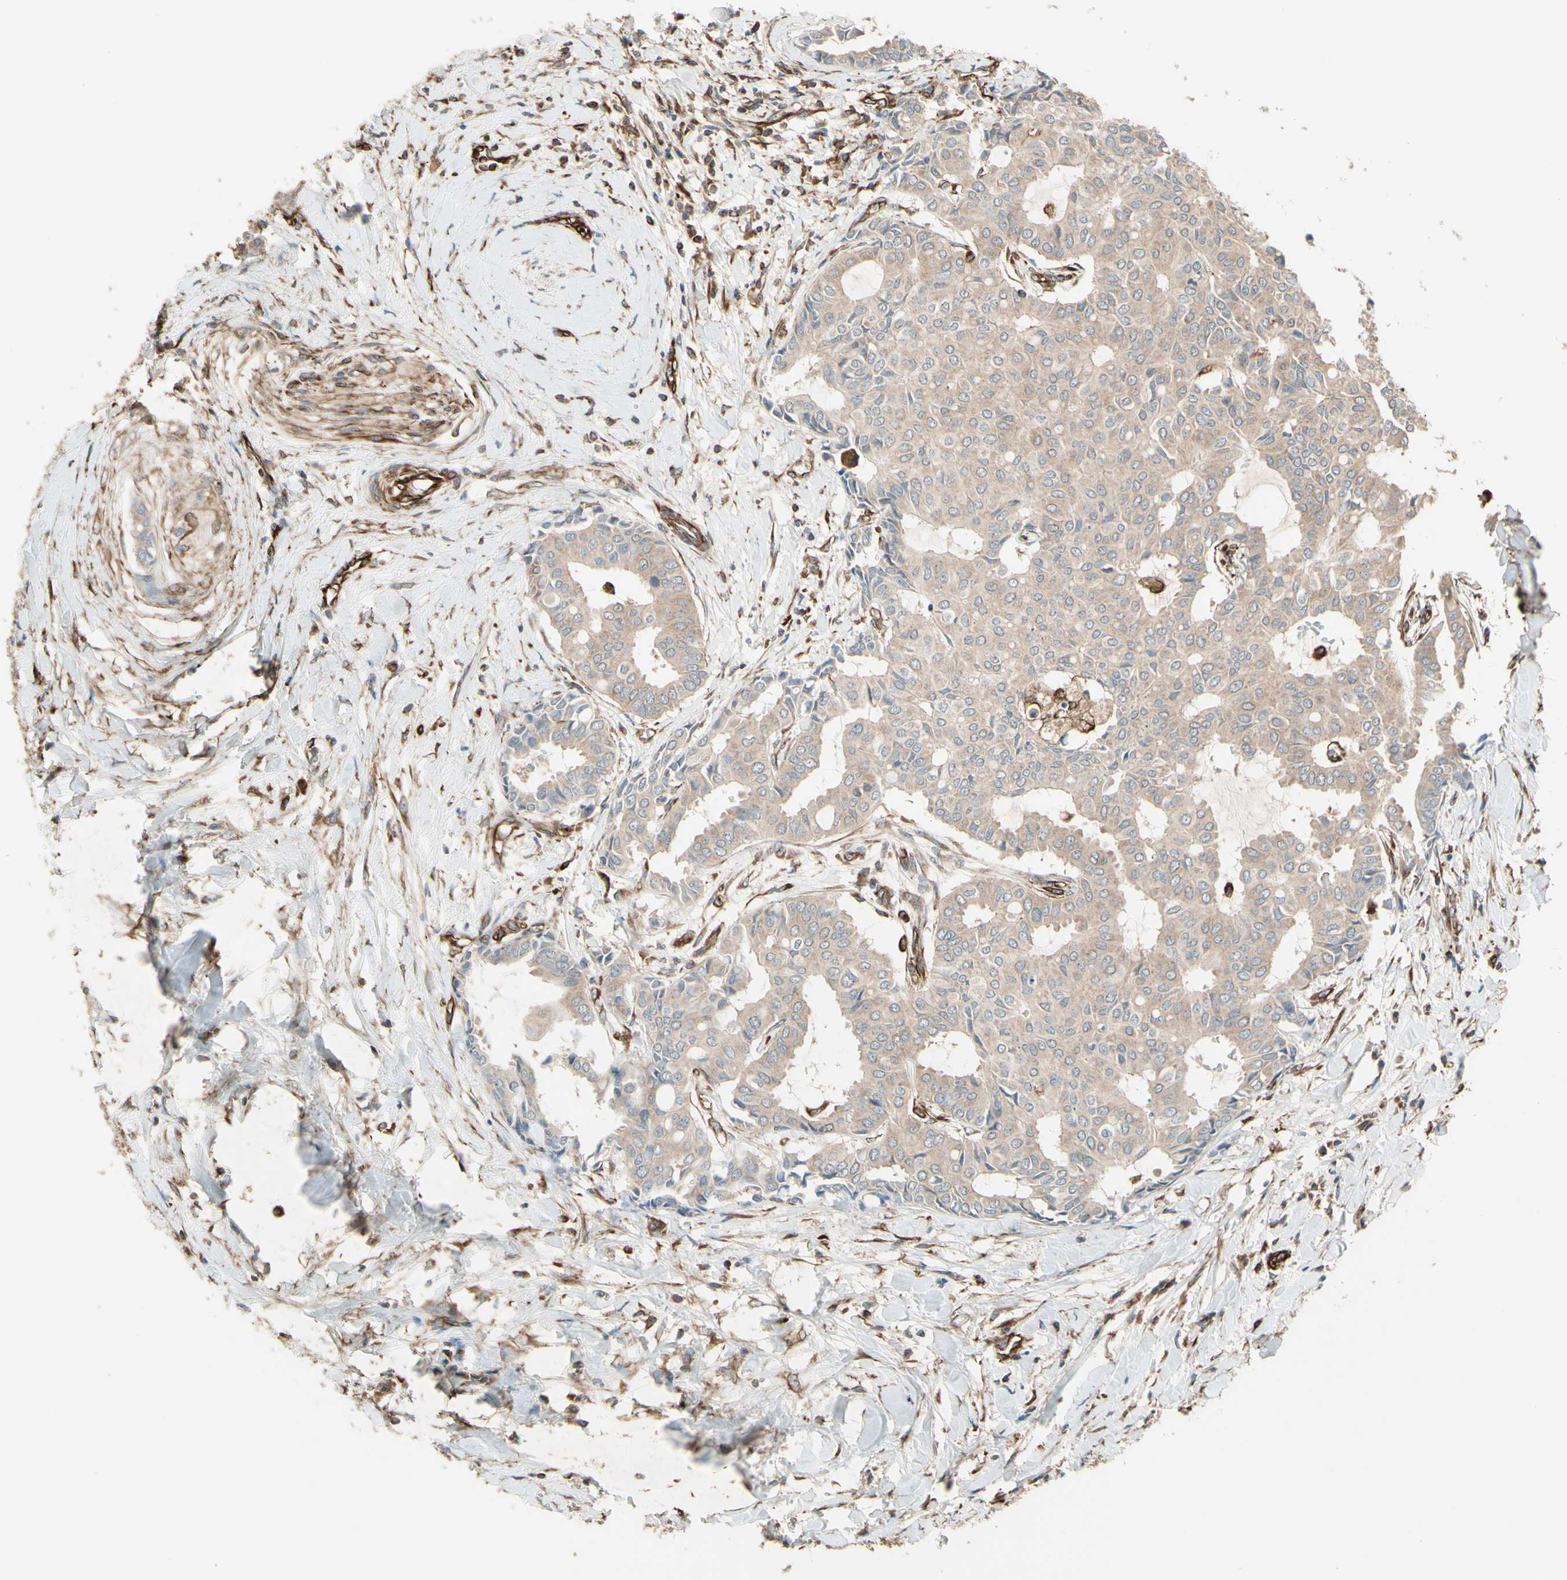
{"staining": {"intensity": "weak", "quantity": "25%-75%", "location": "cytoplasmic/membranous"}, "tissue": "head and neck cancer", "cell_type": "Tumor cells", "image_type": "cancer", "snomed": [{"axis": "morphology", "description": "Adenocarcinoma, NOS"}, {"axis": "topography", "description": "Salivary gland"}, {"axis": "topography", "description": "Head-Neck"}], "caption": "Adenocarcinoma (head and neck) was stained to show a protein in brown. There is low levels of weak cytoplasmic/membranous expression in approximately 25%-75% of tumor cells. (IHC, brightfield microscopy, high magnification).", "gene": "TRAF2", "patient": {"sex": "female", "age": 59}}